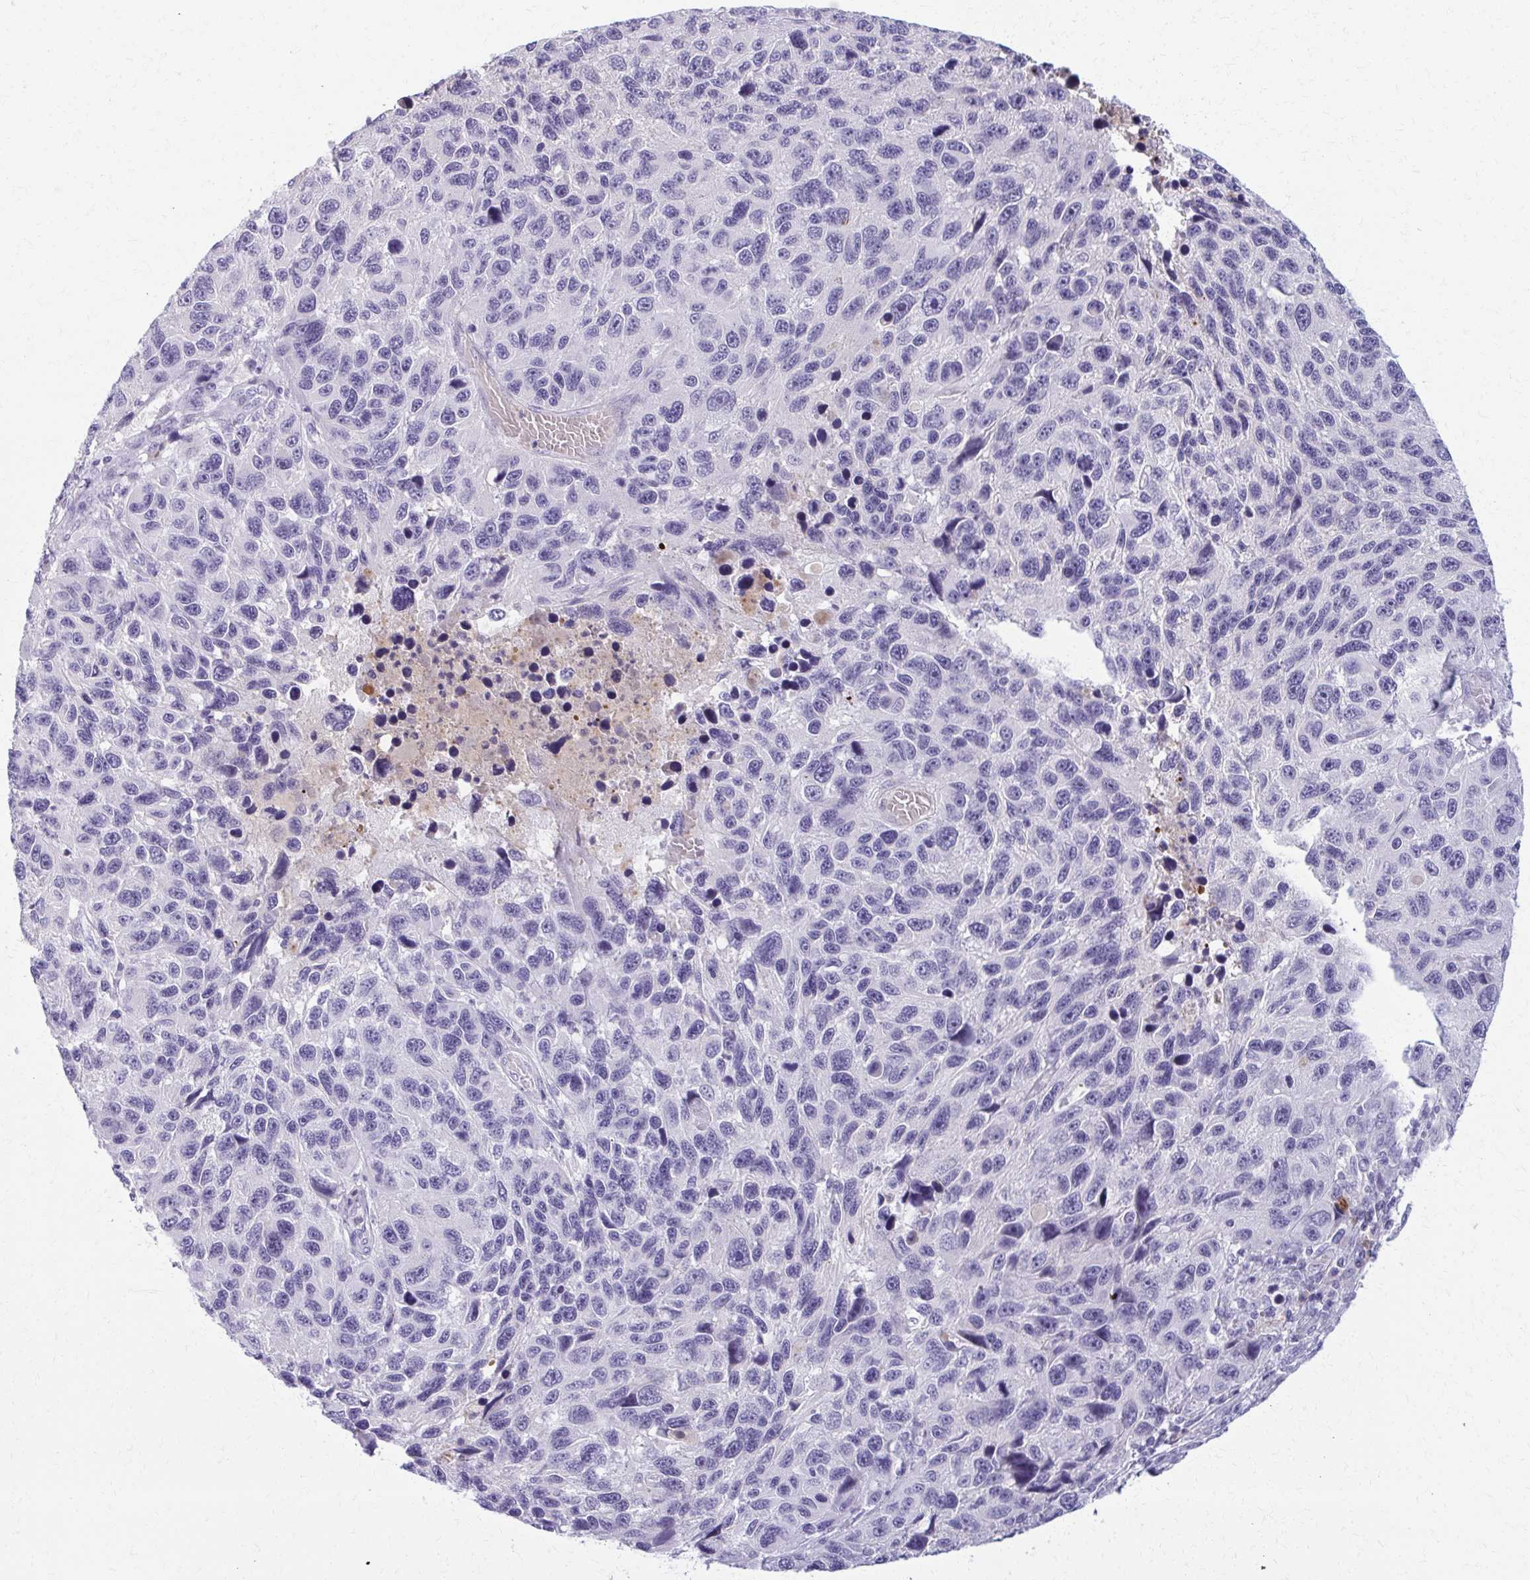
{"staining": {"intensity": "negative", "quantity": "none", "location": "none"}, "tissue": "melanoma", "cell_type": "Tumor cells", "image_type": "cancer", "snomed": [{"axis": "morphology", "description": "Malignant melanoma, NOS"}, {"axis": "topography", "description": "Skin"}], "caption": "Micrograph shows no significant protein expression in tumor cells of malignant melanoma. (IHC, brightfield microscopy, high magnification).", "gene": "OR4M1", "patient": {"sex": "male", "age": 53}}